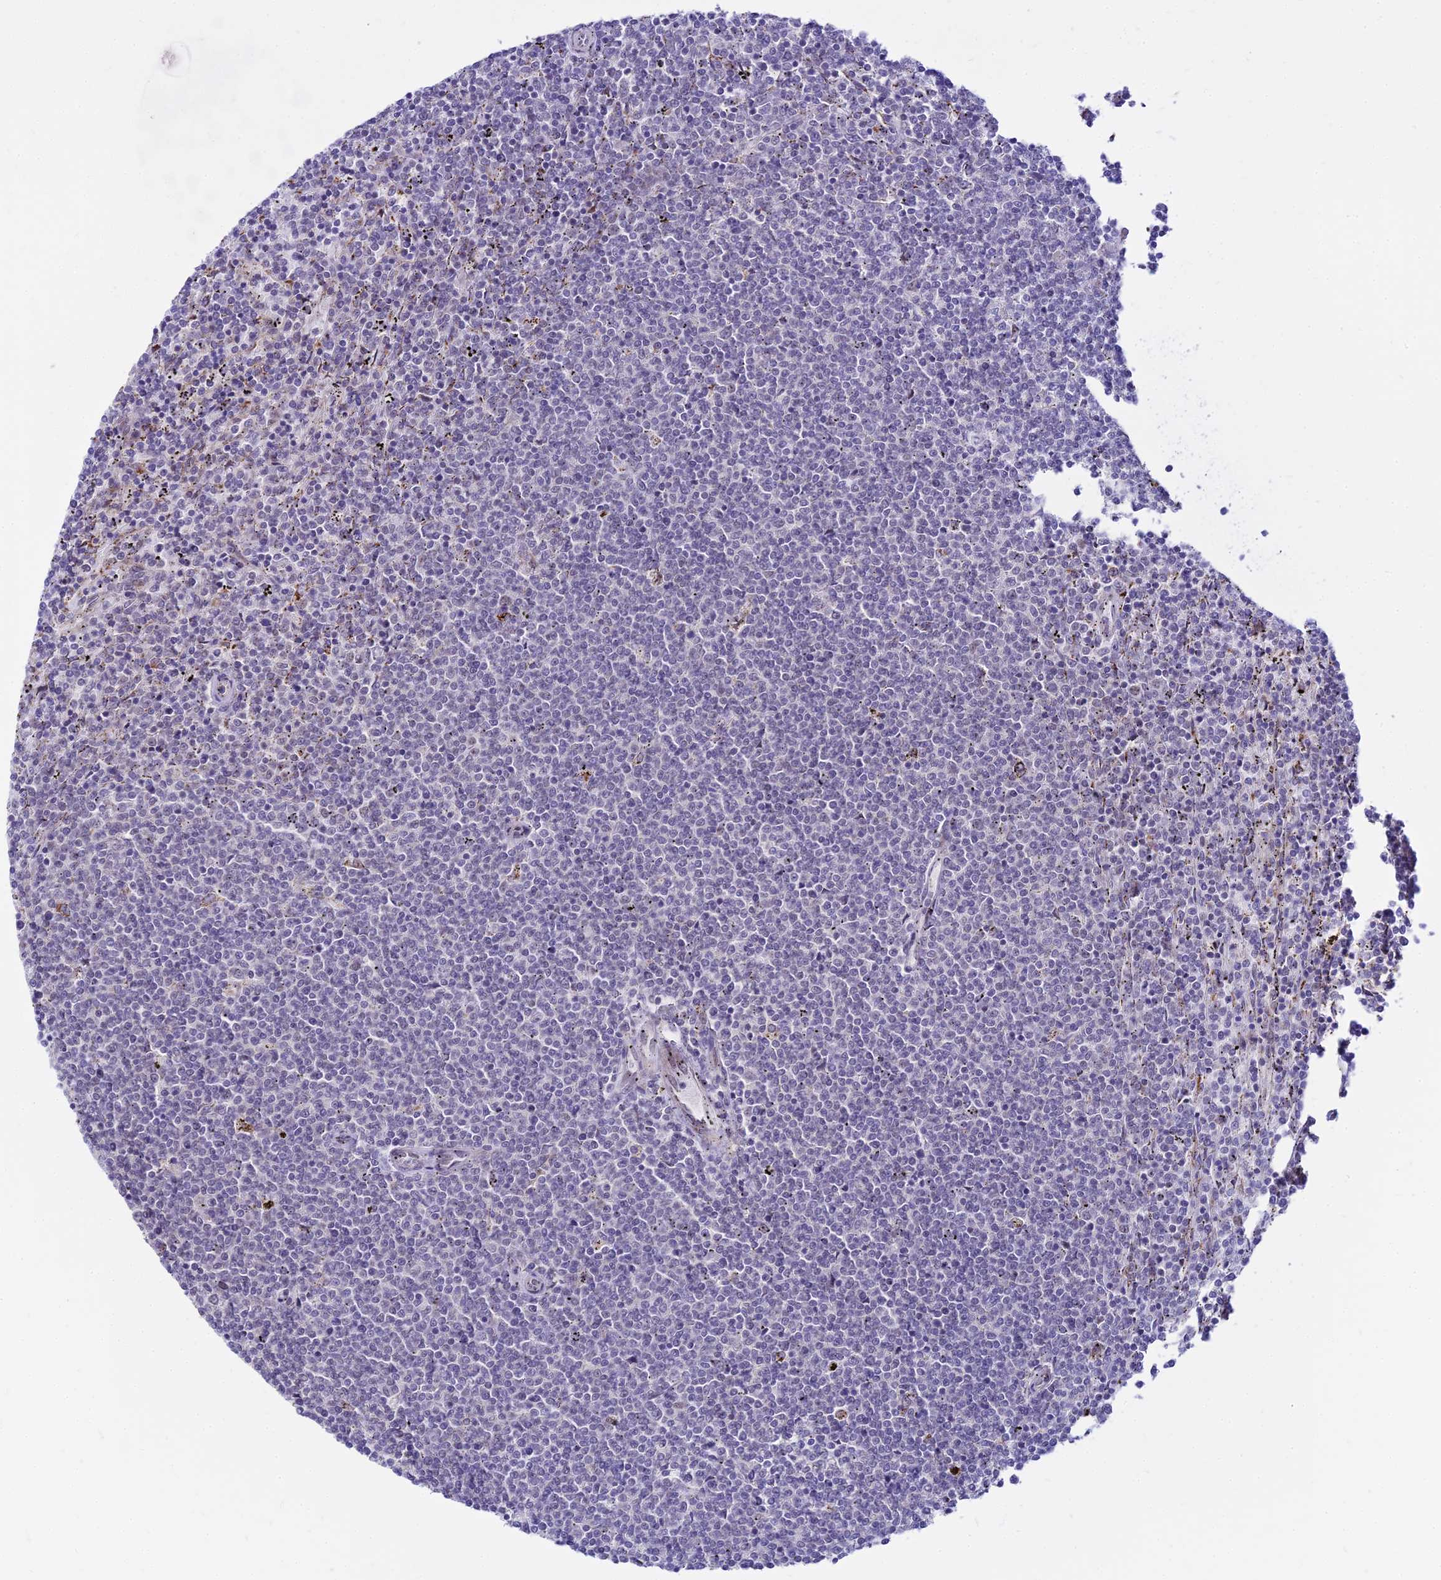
{"staining": {"intensity": "negative", "quantity": "none", "location": "none"}, "tissue": "lymphoma", "cell_type": "Tumor cells", "image_type": "cancer", "snomed": [{"axis": "morphology", "description": "Malignant lymphoma, non-Hodgkin's type, Low grade"}, {"axis": "topography", "description": "Spleen"}], "caption": "This is an immunohistochemistry histopathology image of lymphoma. There is no expression in tumor cells.", "gene": "C6orf163", "patient": {"sex": "female", "age": 50}}